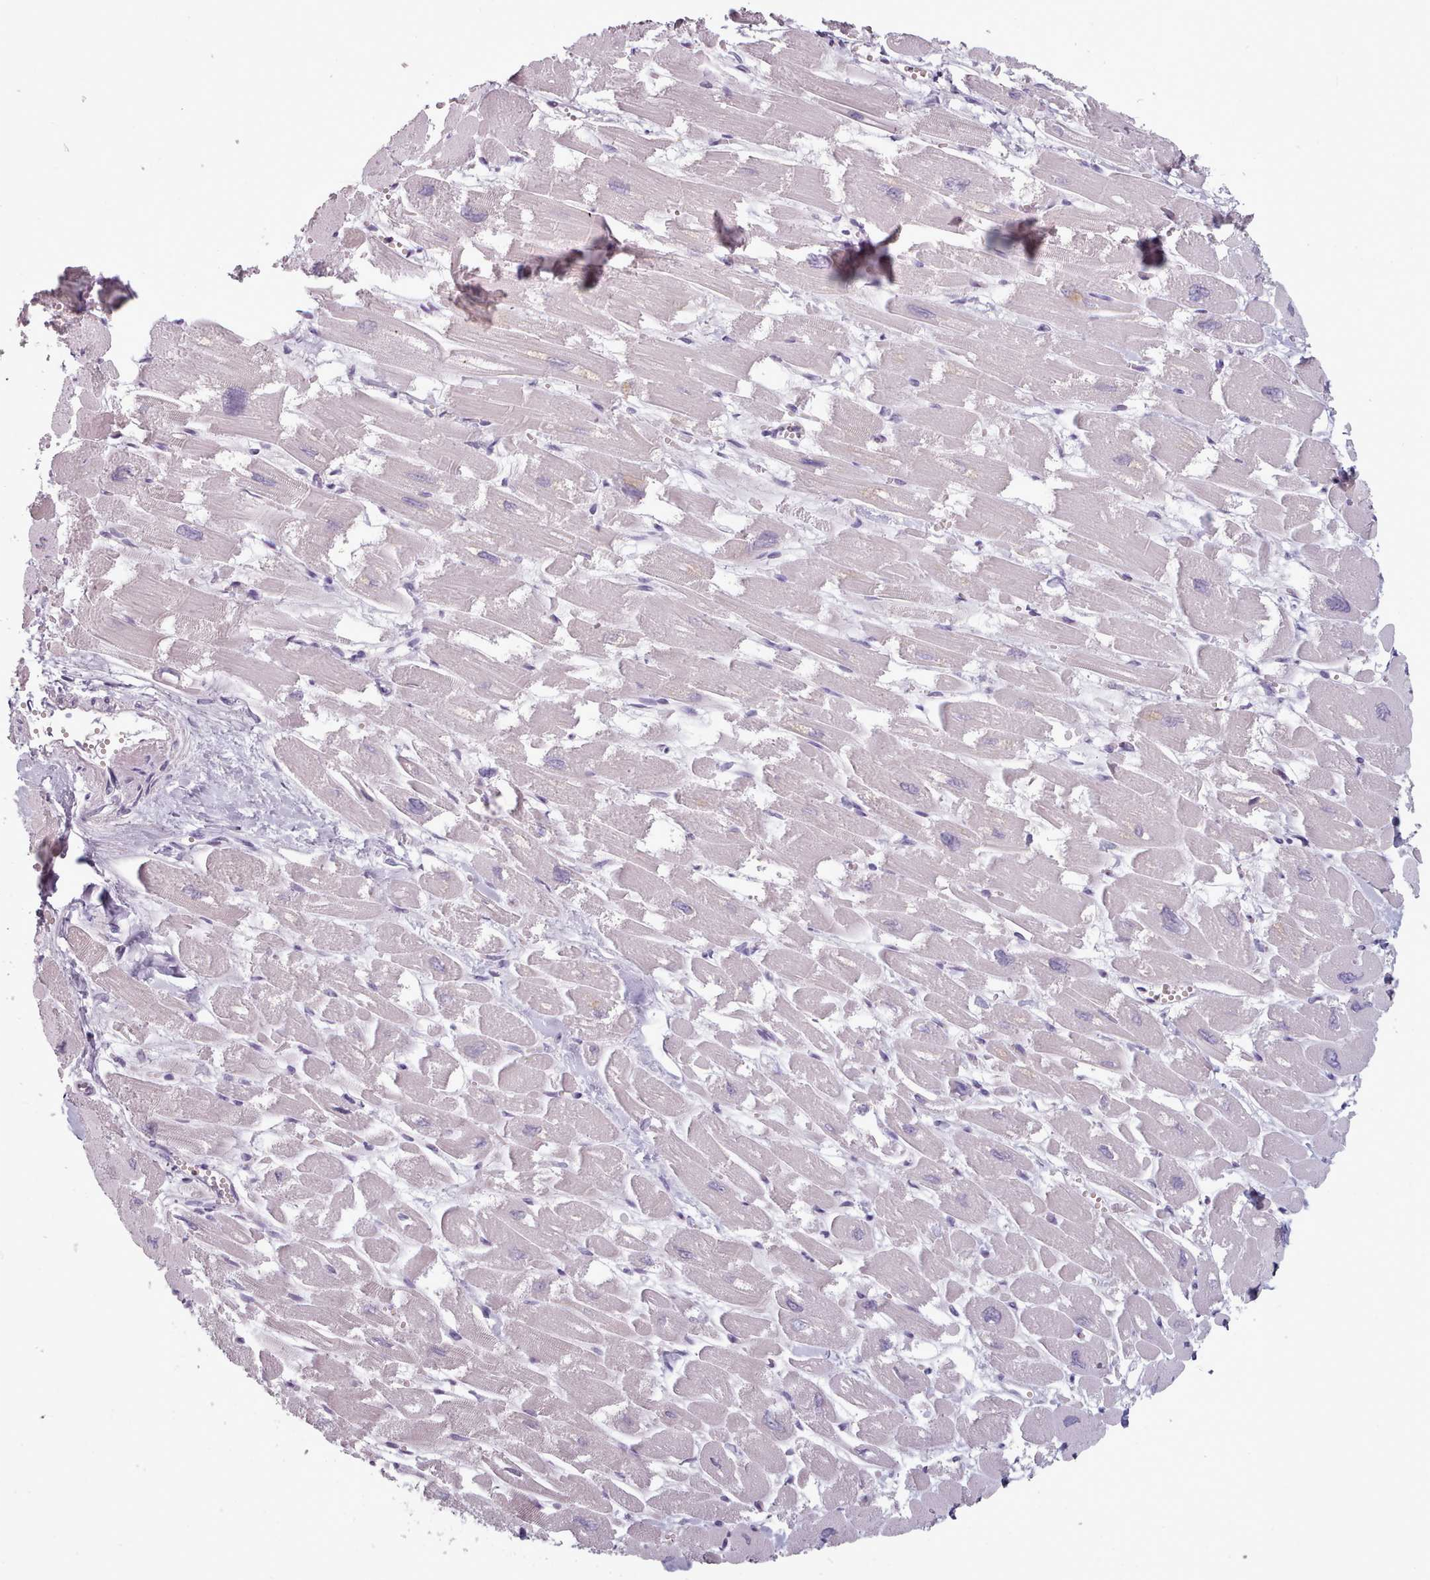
{"staining": {"intensity": "negative", "quantity": "none", "location": "none"}, "tissue": "heart muscle", "cell_type": "Cardiomyocytes", "image_type": "normal", "snomed": [{"axis": "morphology", "description": "Normal tissue, NOS"}, {"axis": "topography", "description": "Heart"}], "caption": "An IHC micrograph of unremarkable heart muscle is shown. There is no staining in cardiomyocytes of heart muscle. (Stains: DAB (3,3'-diaminobenzidine) immunohistochemistry (IHC) with hematoxylin counter stain, Microscopy: brightfield microscopy at high magnification).", "gene": "PBX4", "patient": {"sex": "male", "age": 54}}